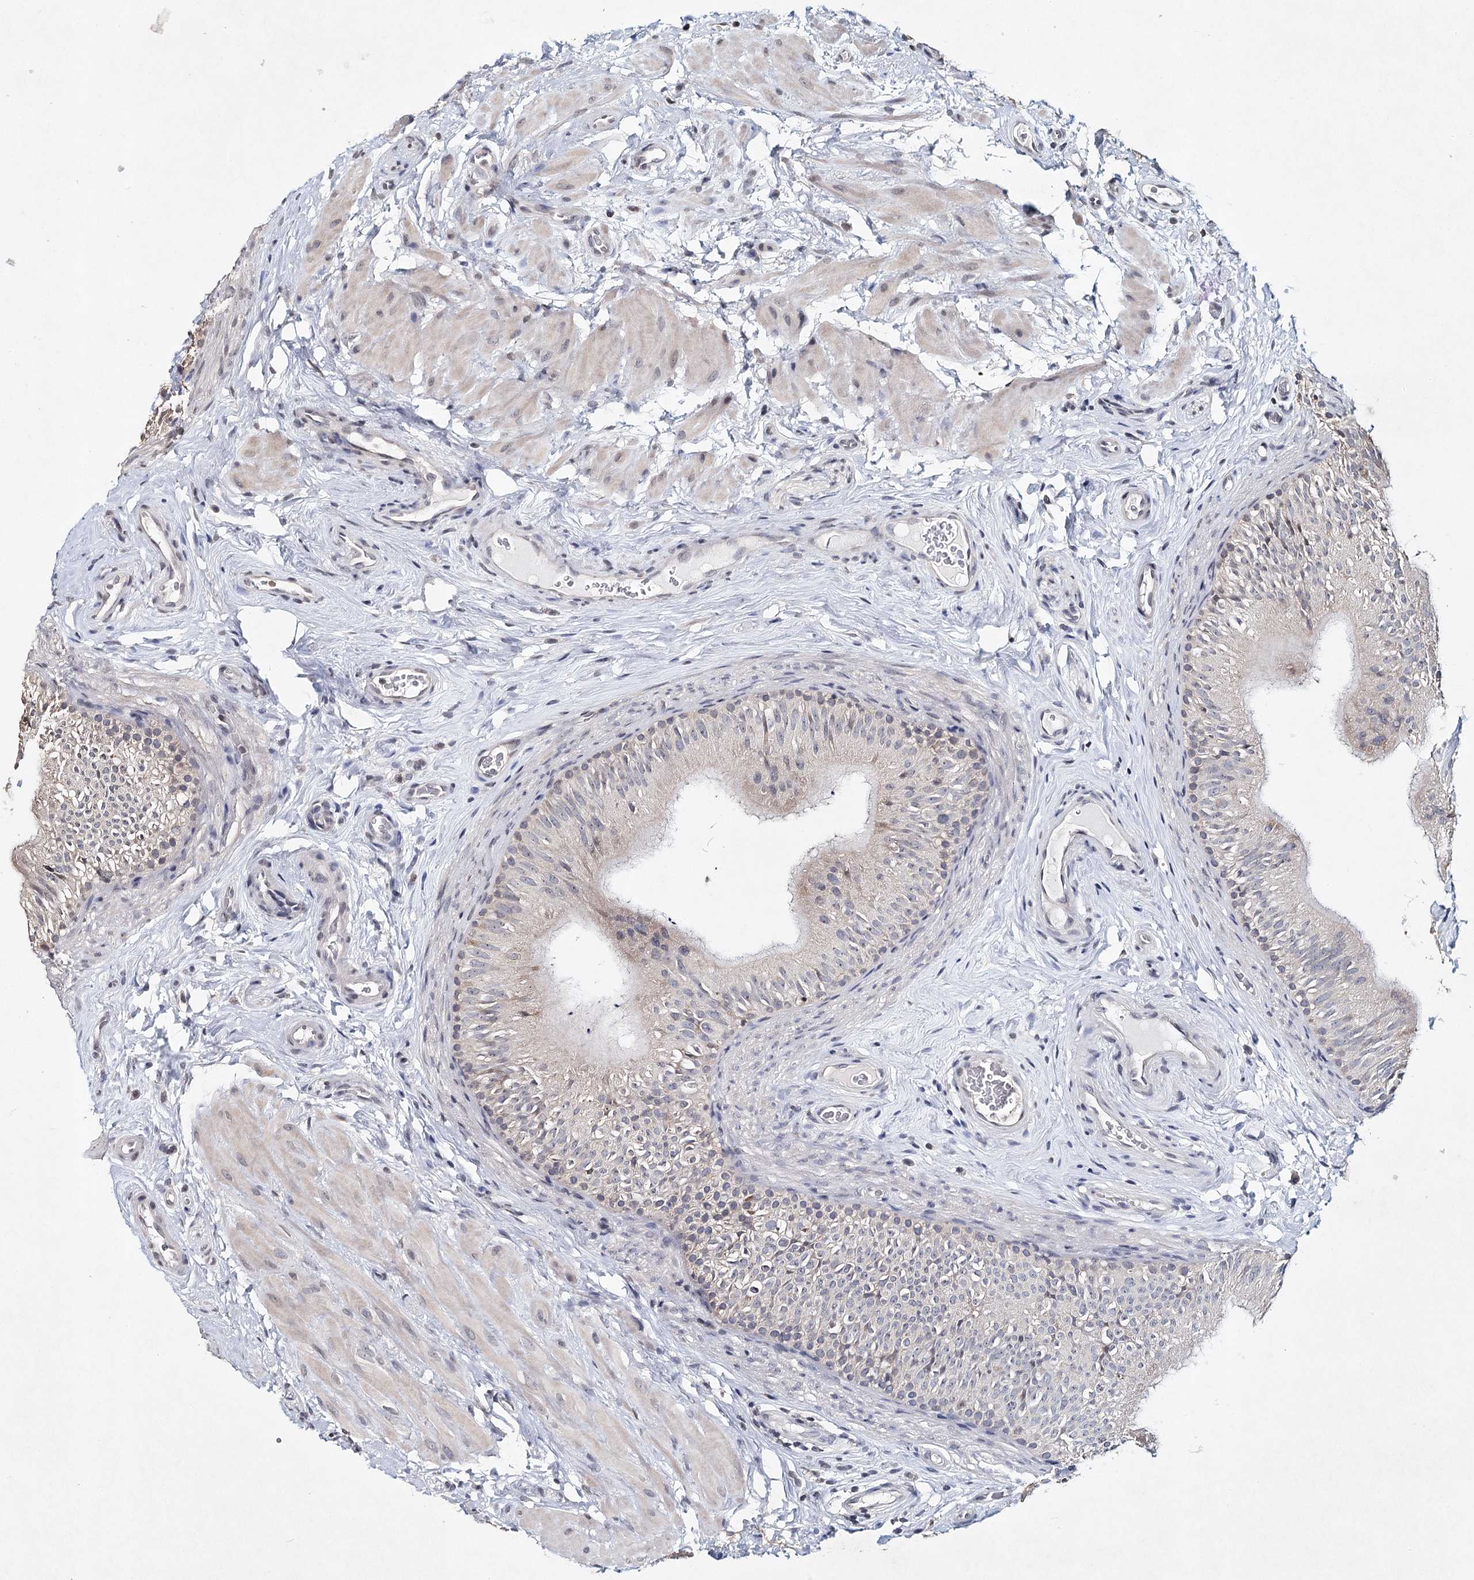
{"staining": {"intensity": "negative", "quantity": "none", "location": "none"}, "tissue": "epididymis", "cell_type": "Glandular cells", "image_type": "normal", "snomed": [{"axis": "morphology", "description": "Normal tissue, NOS"}, {"axis": "topography", "description": "Epididymis"}], "caption": "A histopathology image of epididymis stained for a protein exhibits no brown staining in glandular cells. (DAB IHC with hematoxylin counter stain).", "gene": "ICOS", "patient": {"sex": "male", "age": 46}}